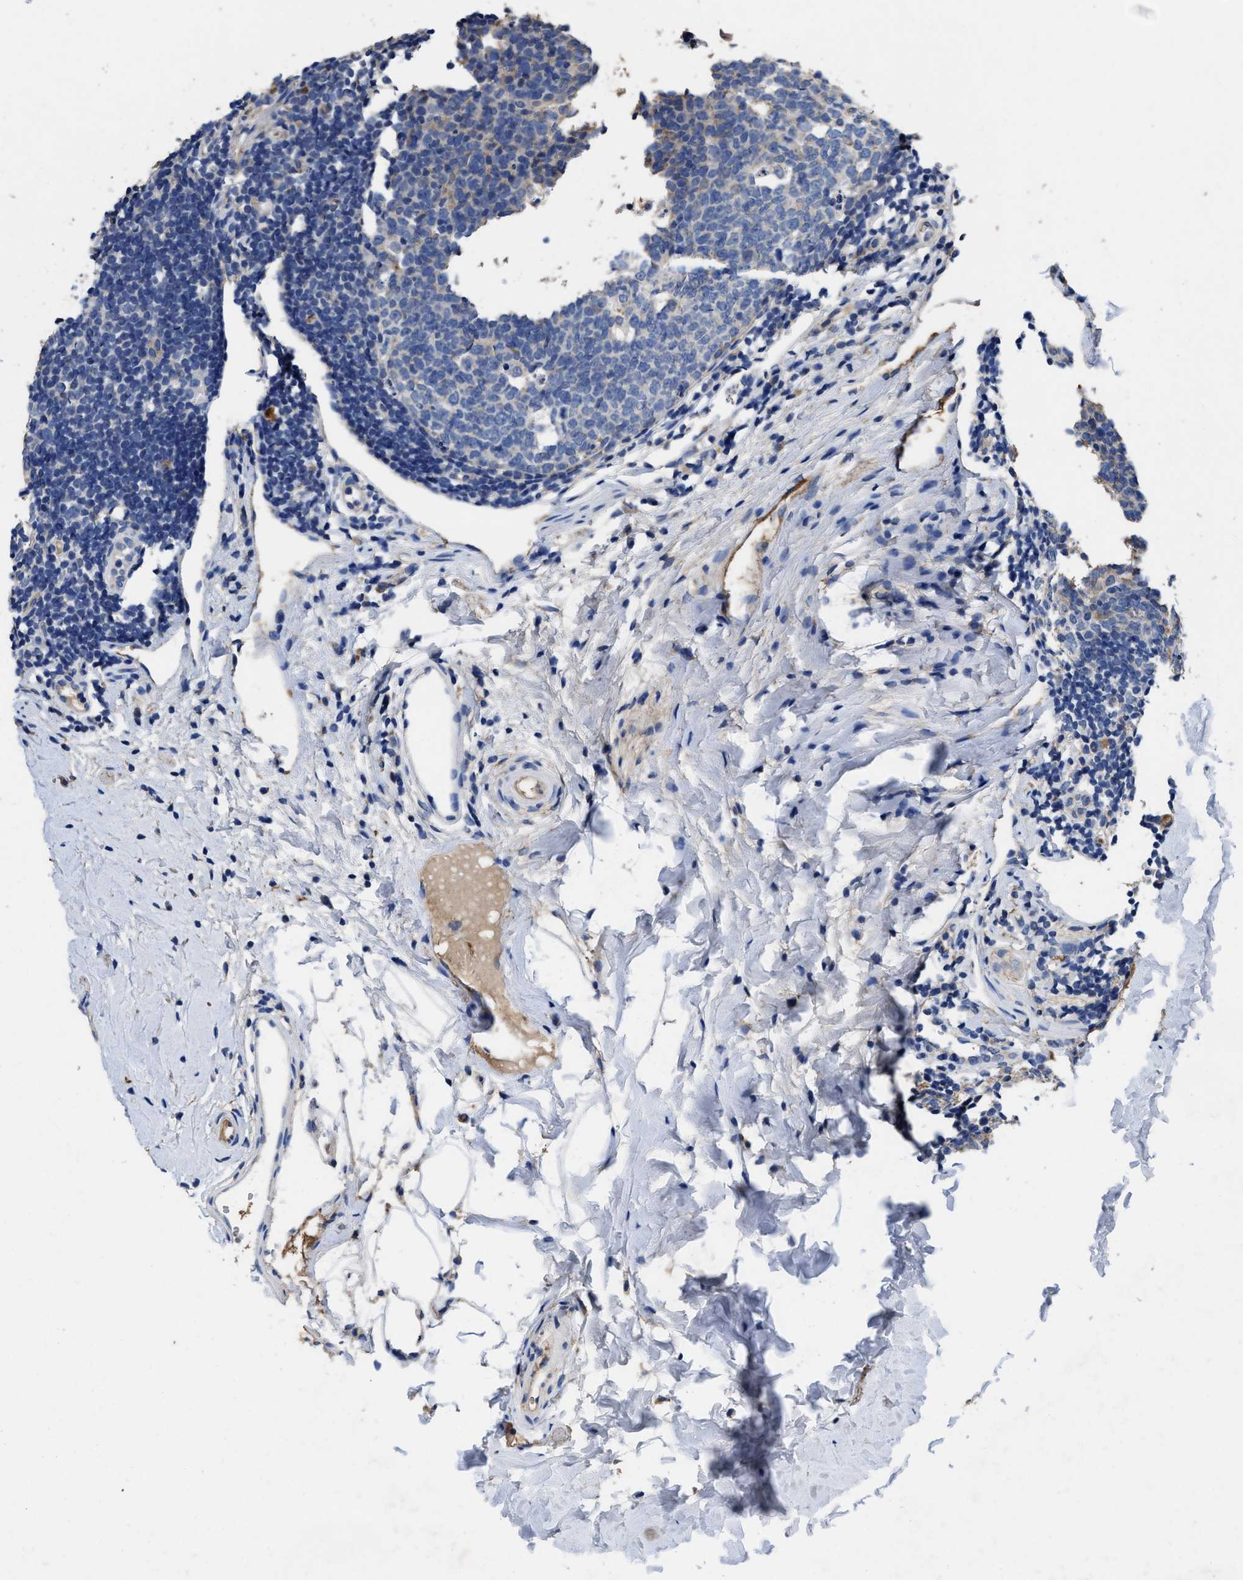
{"staining": {"intensity": "moderate", "quantity": "<25%", "location": "cytoplasmic/membranous"}, "tissue": "appendix", "cell_type": "Glandular cells", "image_type": "normal", "snomed": [{"axis": "morphology", "description": "Normal tissue, NOS"}, {"axis": "topography", "description": "Appendix"}], "caption": "Protein expression analysis of normal human appendix reveals moderate cytoplasmic/membranous staining in about <25% of glandular cells.", "gene": "IDNK", "patient": {"sex": "female", "age": 20}}